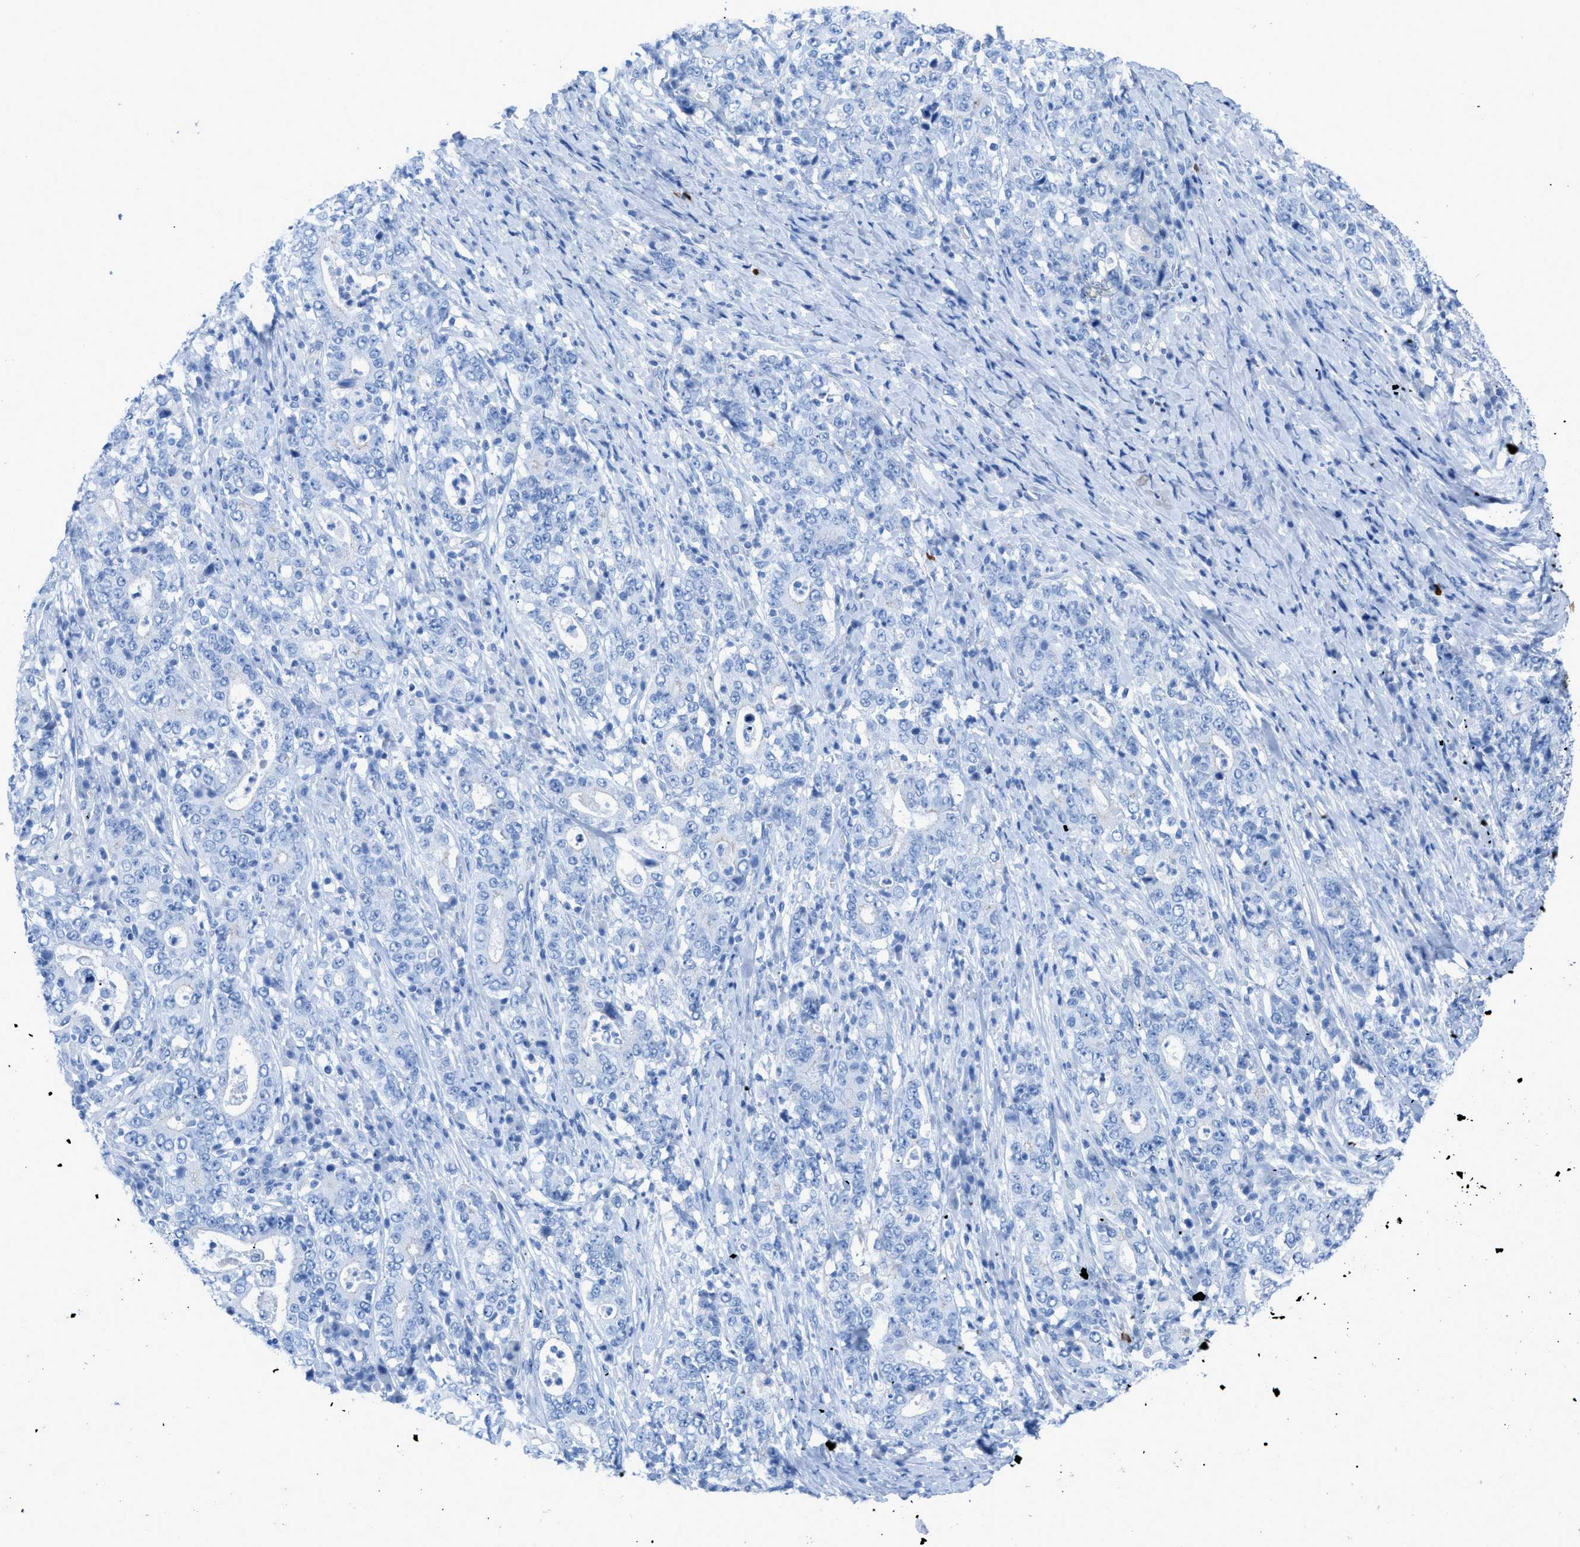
{"staining": {"intensity": "negative", "quantity": "none", "location": "none"}, "tissue": "stomach cancer", "cell_type": "Tumor cells", "image_type": "cancer", "snomed": [{"axis": "morphology", "description": "Normal tissue, NOS"}, {"axis": "morphology", "description": "Adenocarcinoma, NOS"}, {"axis": "topography", "description": "Stomach, upper"}, {"axis": "topography", "description": "Stomach"}], "caption": "Immunohistochemistry histopathology image of human stomach adenocarcinoma stained for a protein (brown), which reveals no staining in tumor cells.", "gene": "TCL1A", "patient": {"sex": "male", "age": 59}}